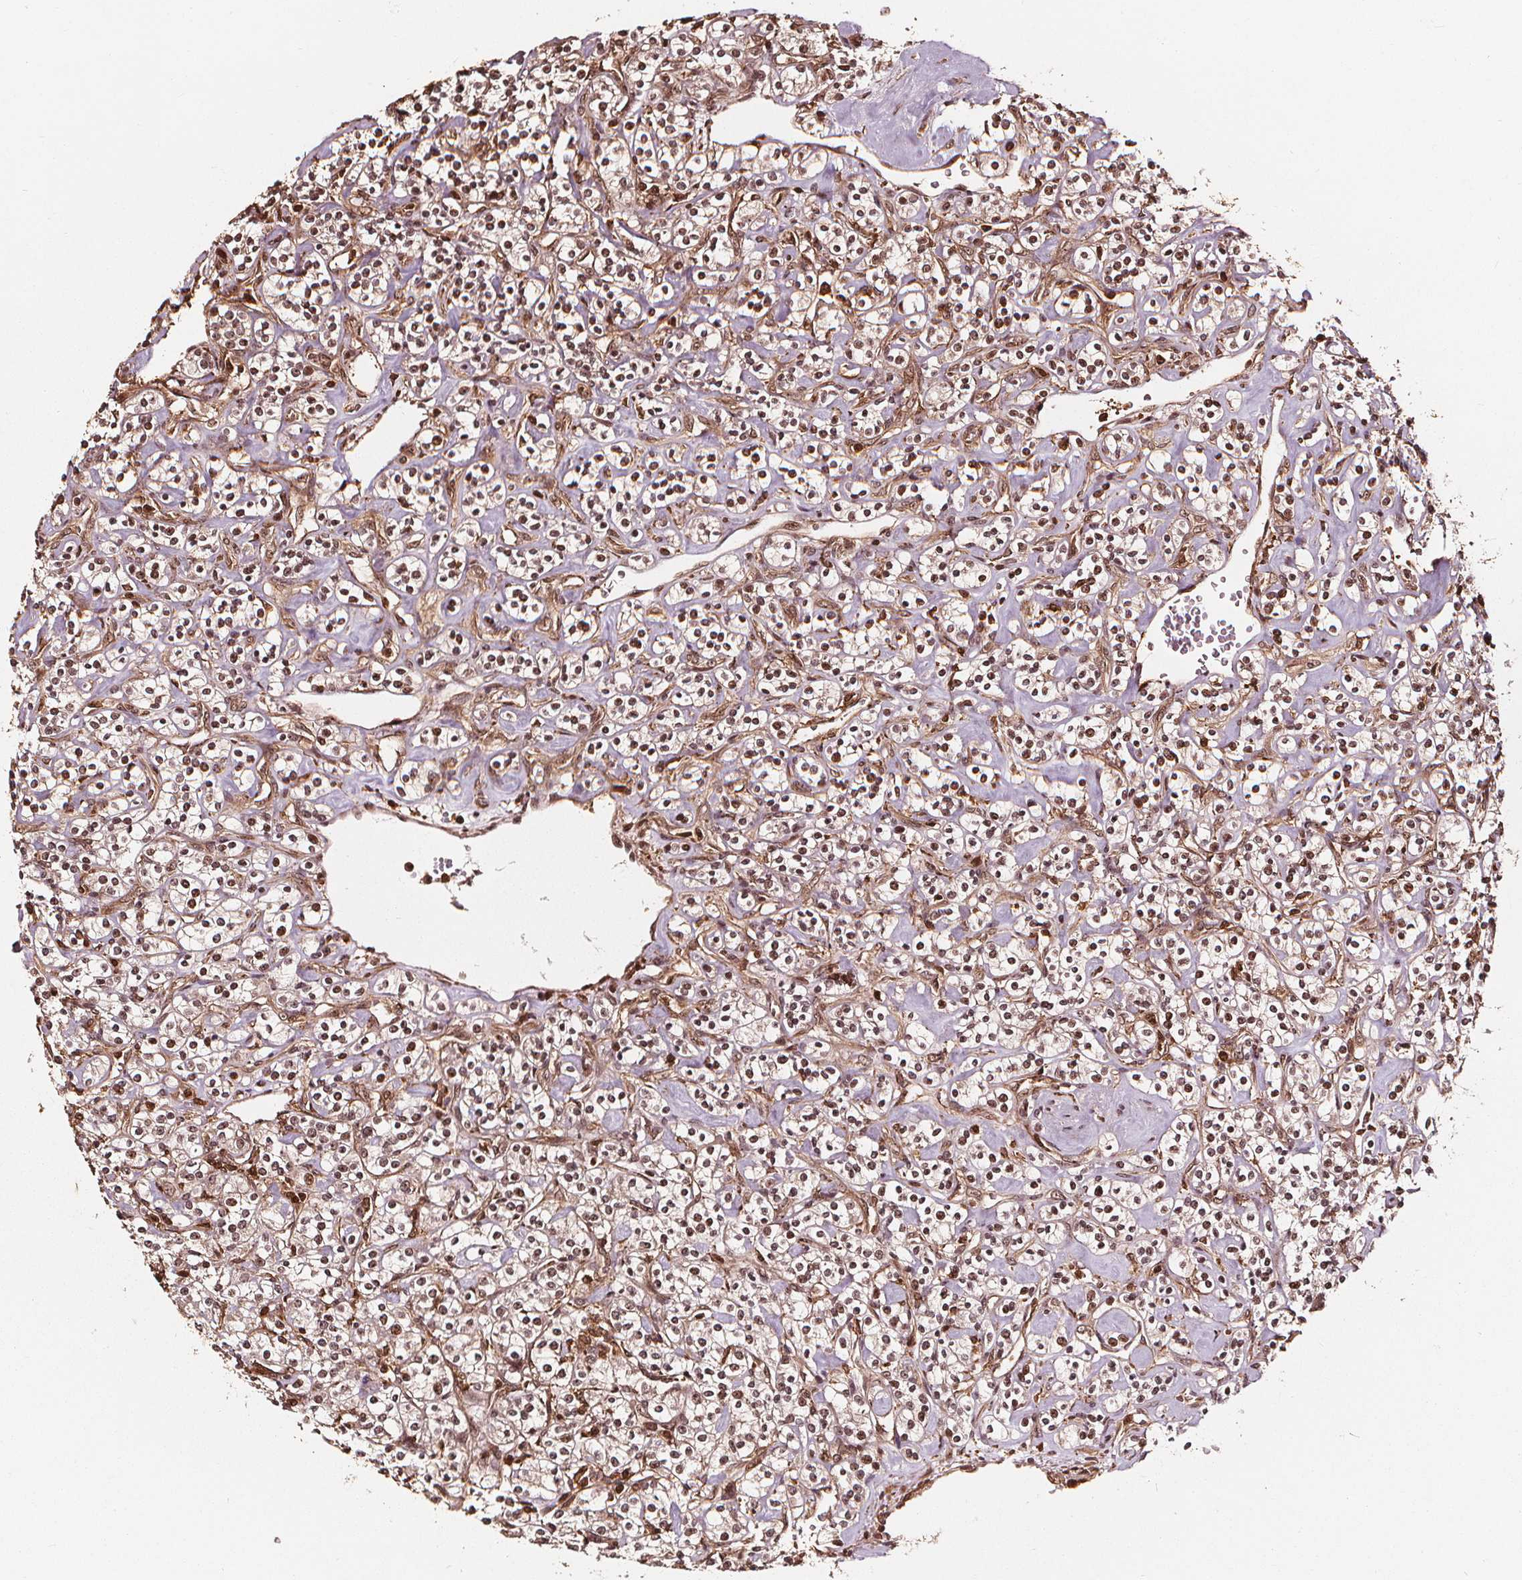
{"staining": {"intensity": "moderate", "quantity": ">75%", "location": "cytoplasmic/membranous,nuclear"}, "tissue": "renal cancer", "cell_type": "Tumor cells", "image_type": "cancer", "snomed": [{"axis": "morphology", "description": "Adenocarcinoma, NOS"}, {"axis": "topography", "description": "Kidney"}], "caption": "The immunohistochemical stain labels moderate cytoplasmic/membranous and nuclear staining in tumor cells of renal adenocarcinoma tissue.", "gene": "EXOSC9", "patient": {"sex": "male", "age": 77}}